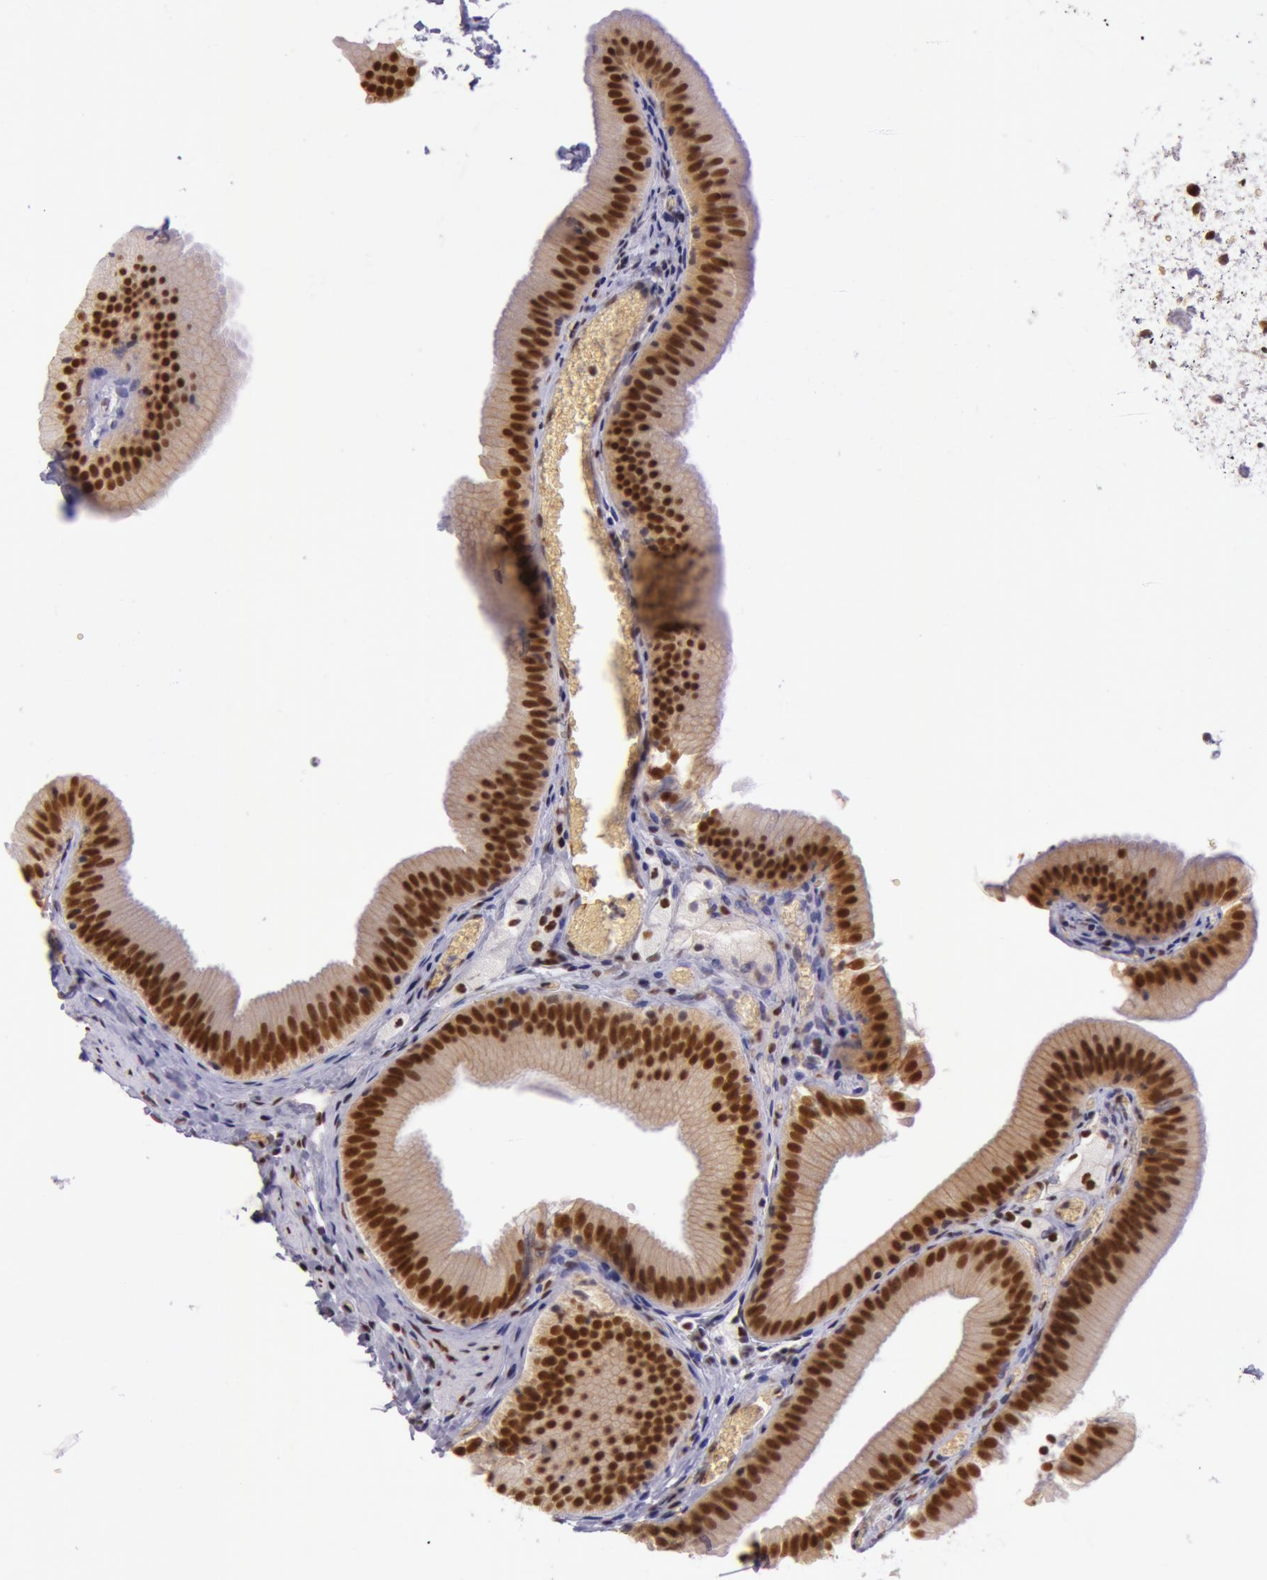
{"staining": {"intensity": "strong", "quantity": ">75%", "location": "cytoplasmic/membranous,nuclear"}, "tissue": "gallbladder", "cell_type": "Glandular cells", "image_type": "normal", "snomed": [{"axis": "morphology", "description": "Normal tissue, NOS"}, {"axis": "topography", "description": "Gallbladder"}], "caption": "The micrograph shows a brown stain indicating the presence of a protein in the cytoplasmic/membranous,nuclear of glandular cells in gallbladder. (Stains: DAB in brown, nuclei in blue, Microscopy: brightfield microscopy at high magnification).", "gene": "NBN", "patient": {"sex": "female", "age": 24}}